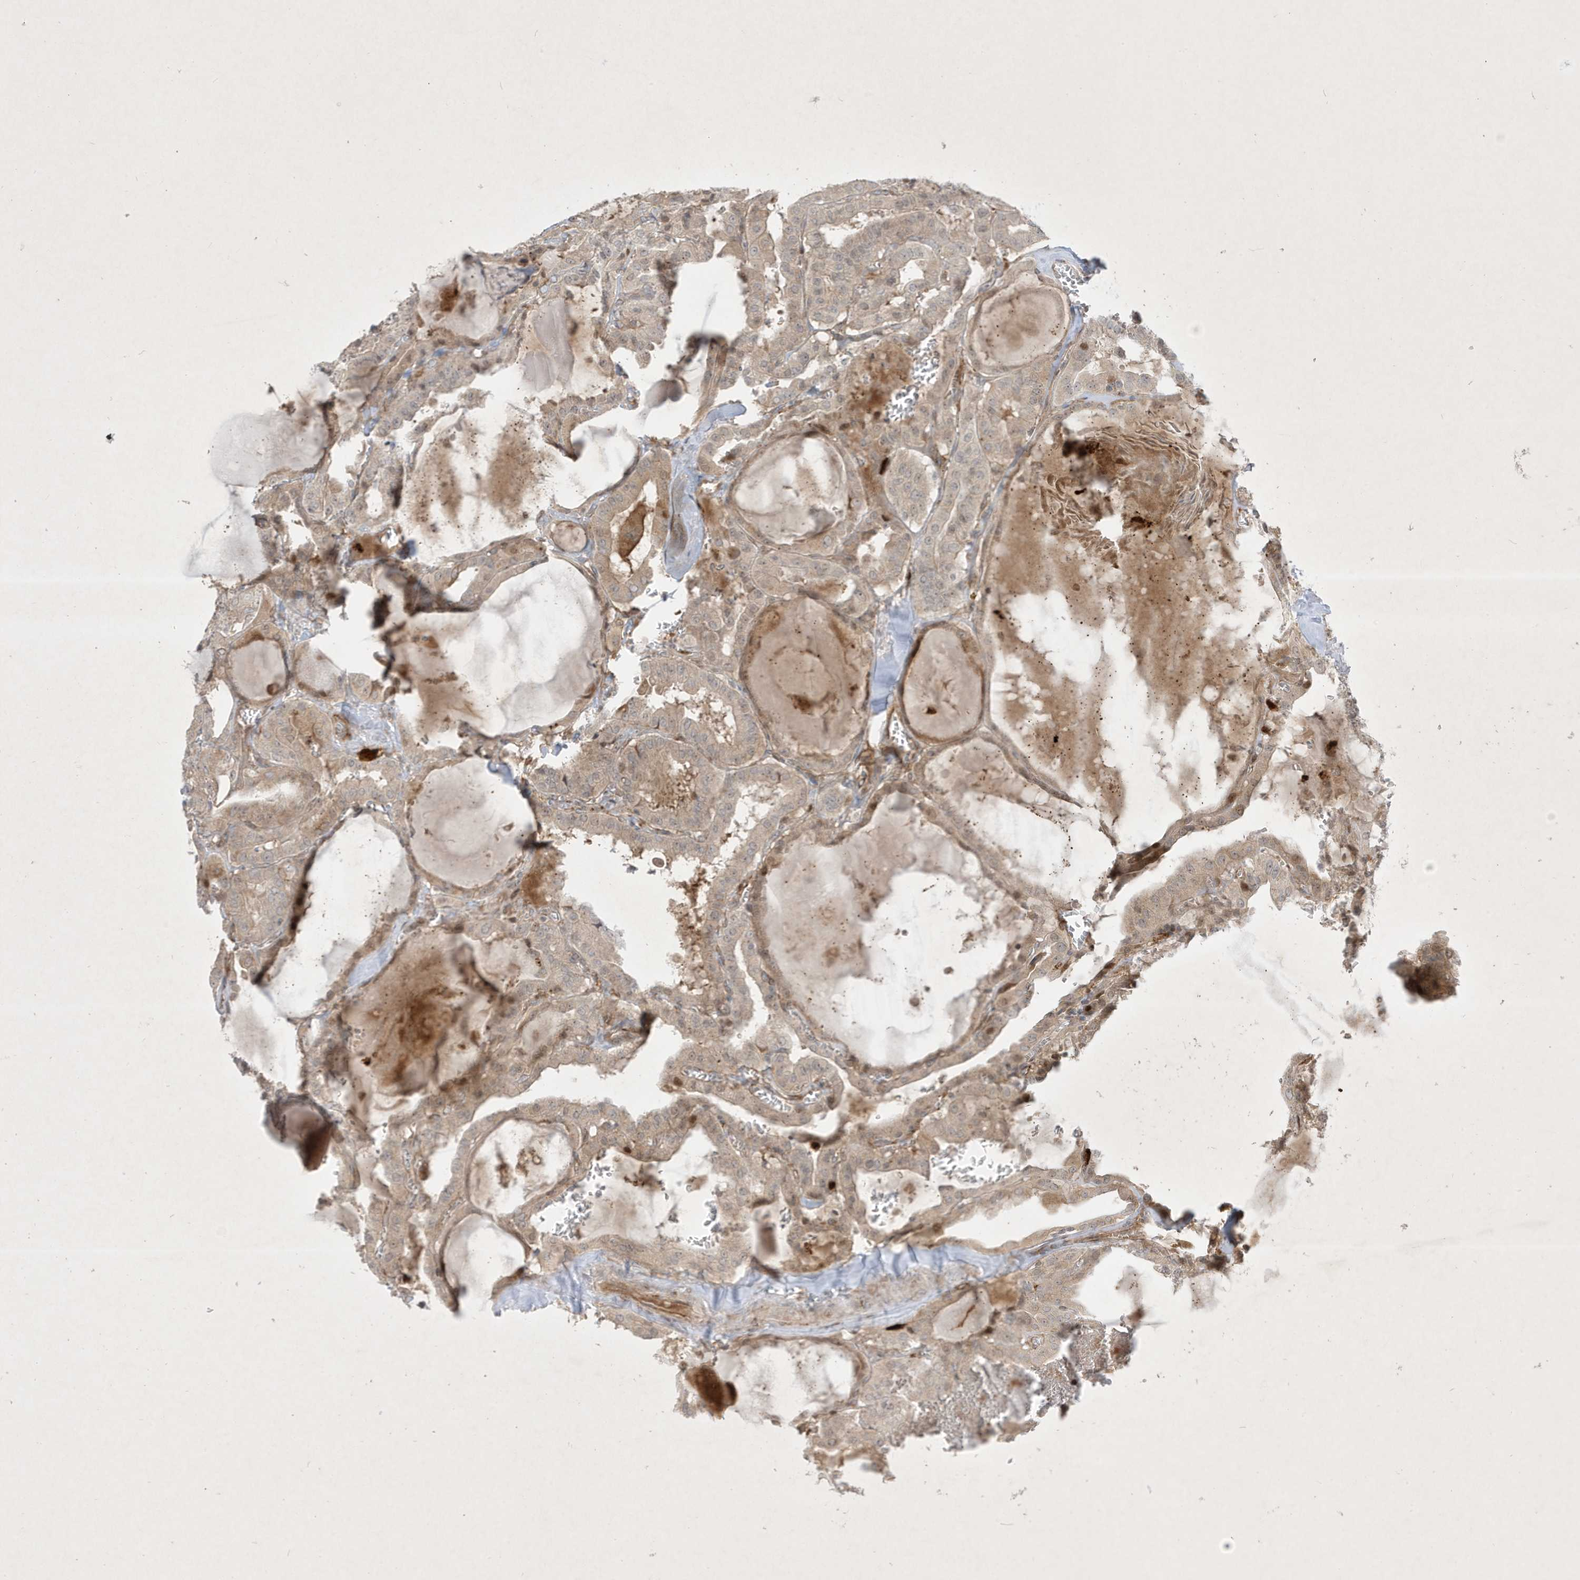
{"staining": {"intensity": "weak", "quantity": "25%-75%", "location": "cytoplasmic/membranous"}, "tissue": "thyroid cancer", "cell_type": "Tumor cells", "image_type": "cancer", "snomed": [{"axis": "morphology", "description": "Papillary adenocarcinoma, NOS"}, {"axis": "topography", "description": "Thyroid gland"}], "caption": "The image demonstrates a brown stain indicating the presence of a protein in the cytoplasmic/membranous of tumor cells in thyroid cancer. (Stains: DAB (3,3'-diaminobenzidine) in brown, nuclei in blue, Microscopy: brightfield microscopy at high magnification).", "gene": "IFT57", "patient": {"sex": "male", "age": 52}}